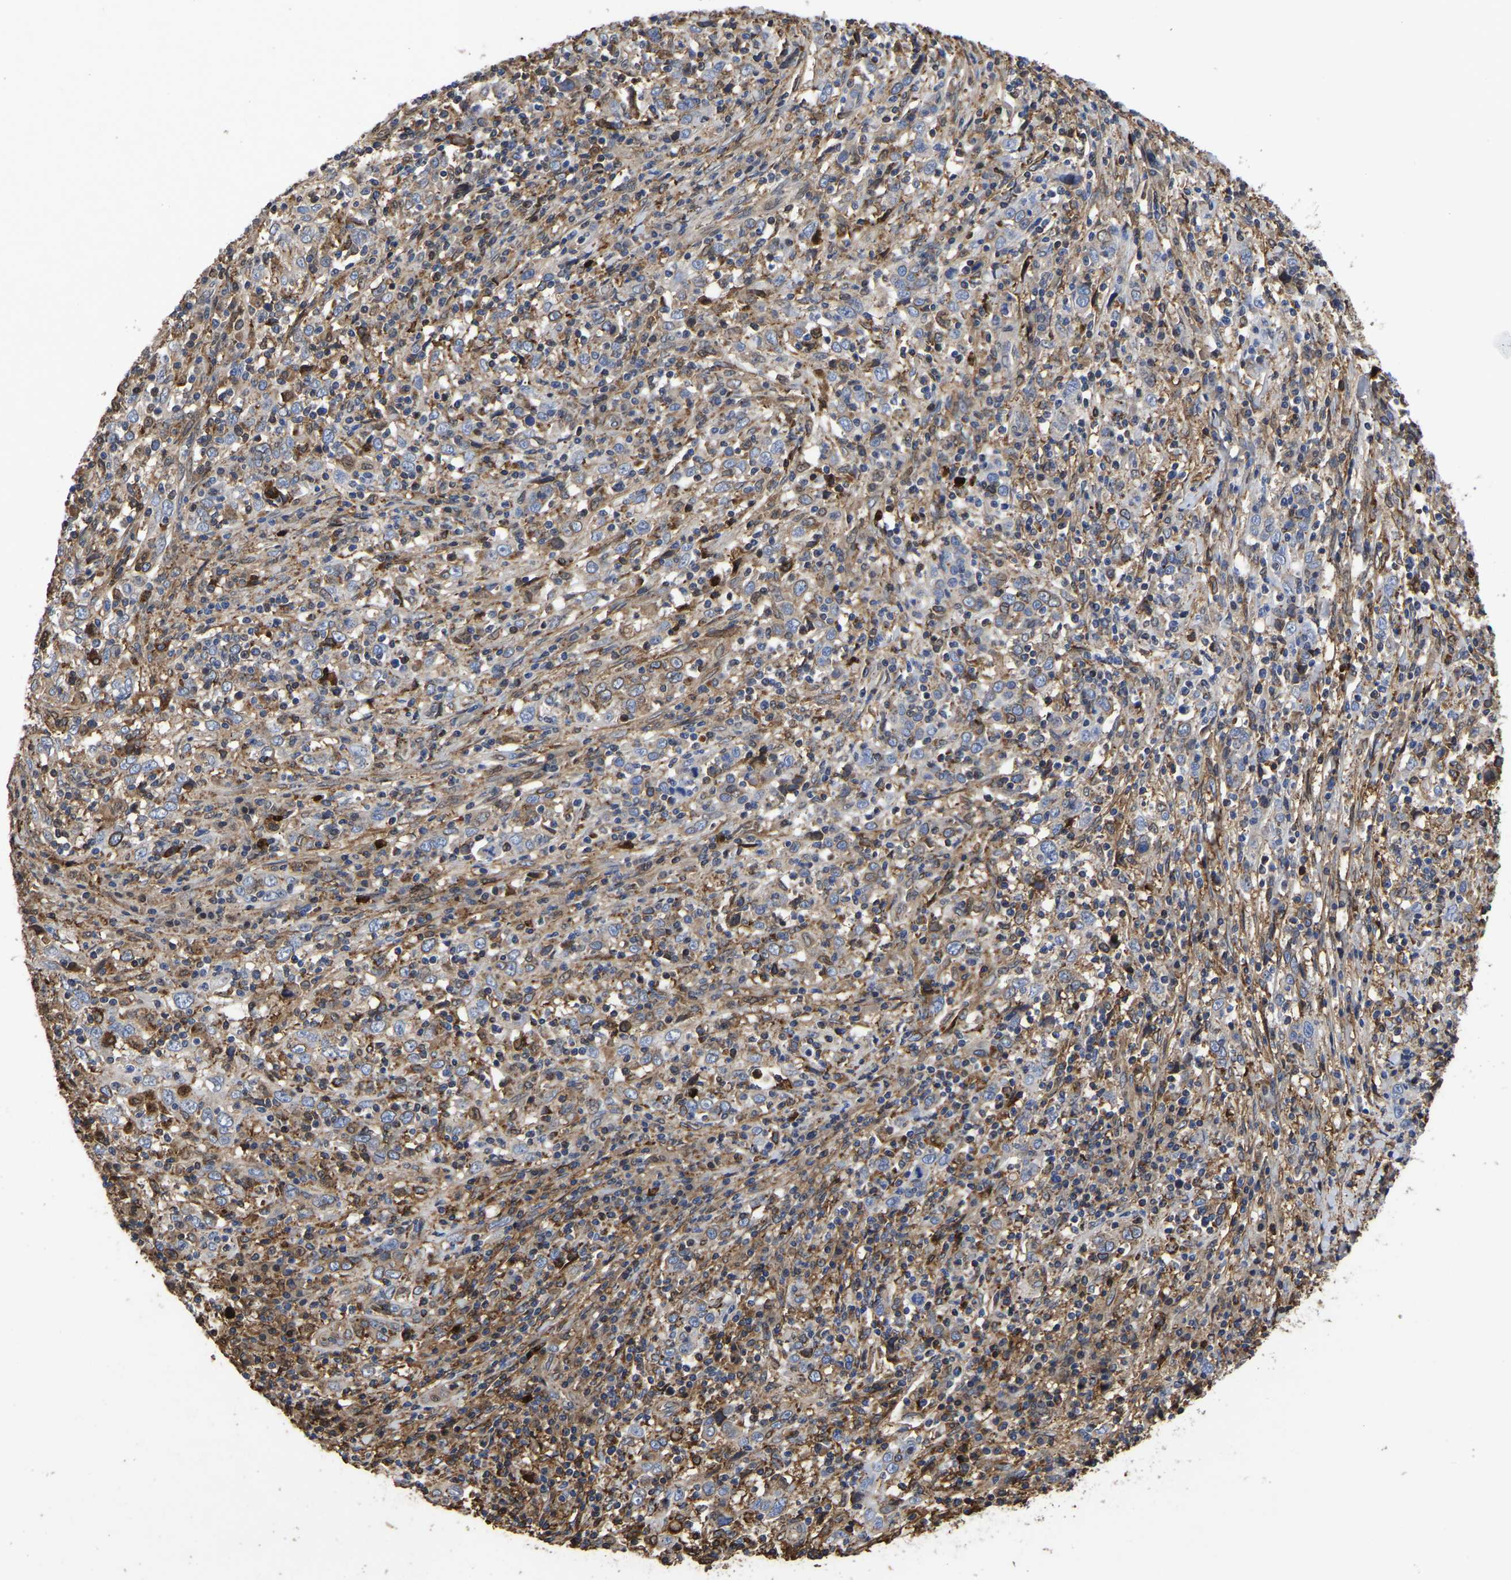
{"staining": {"intensity": "negative", "quantity": "none", "location": "none"}, "tissue": "cervical cancer", "cell_type": "Tumor cells", "image_type": "cancer", "snomed": [{"axis": "morphology", "description": "Squamous cell carcinoma, NOS"}, {"axis": "topography", "description": "Cervix"}], "caption": "Image shows no protein positivity in tumor cells of cervical cancer tissue.", "gene": "LIF", "patient": {"sex": "female", "age": 46}}